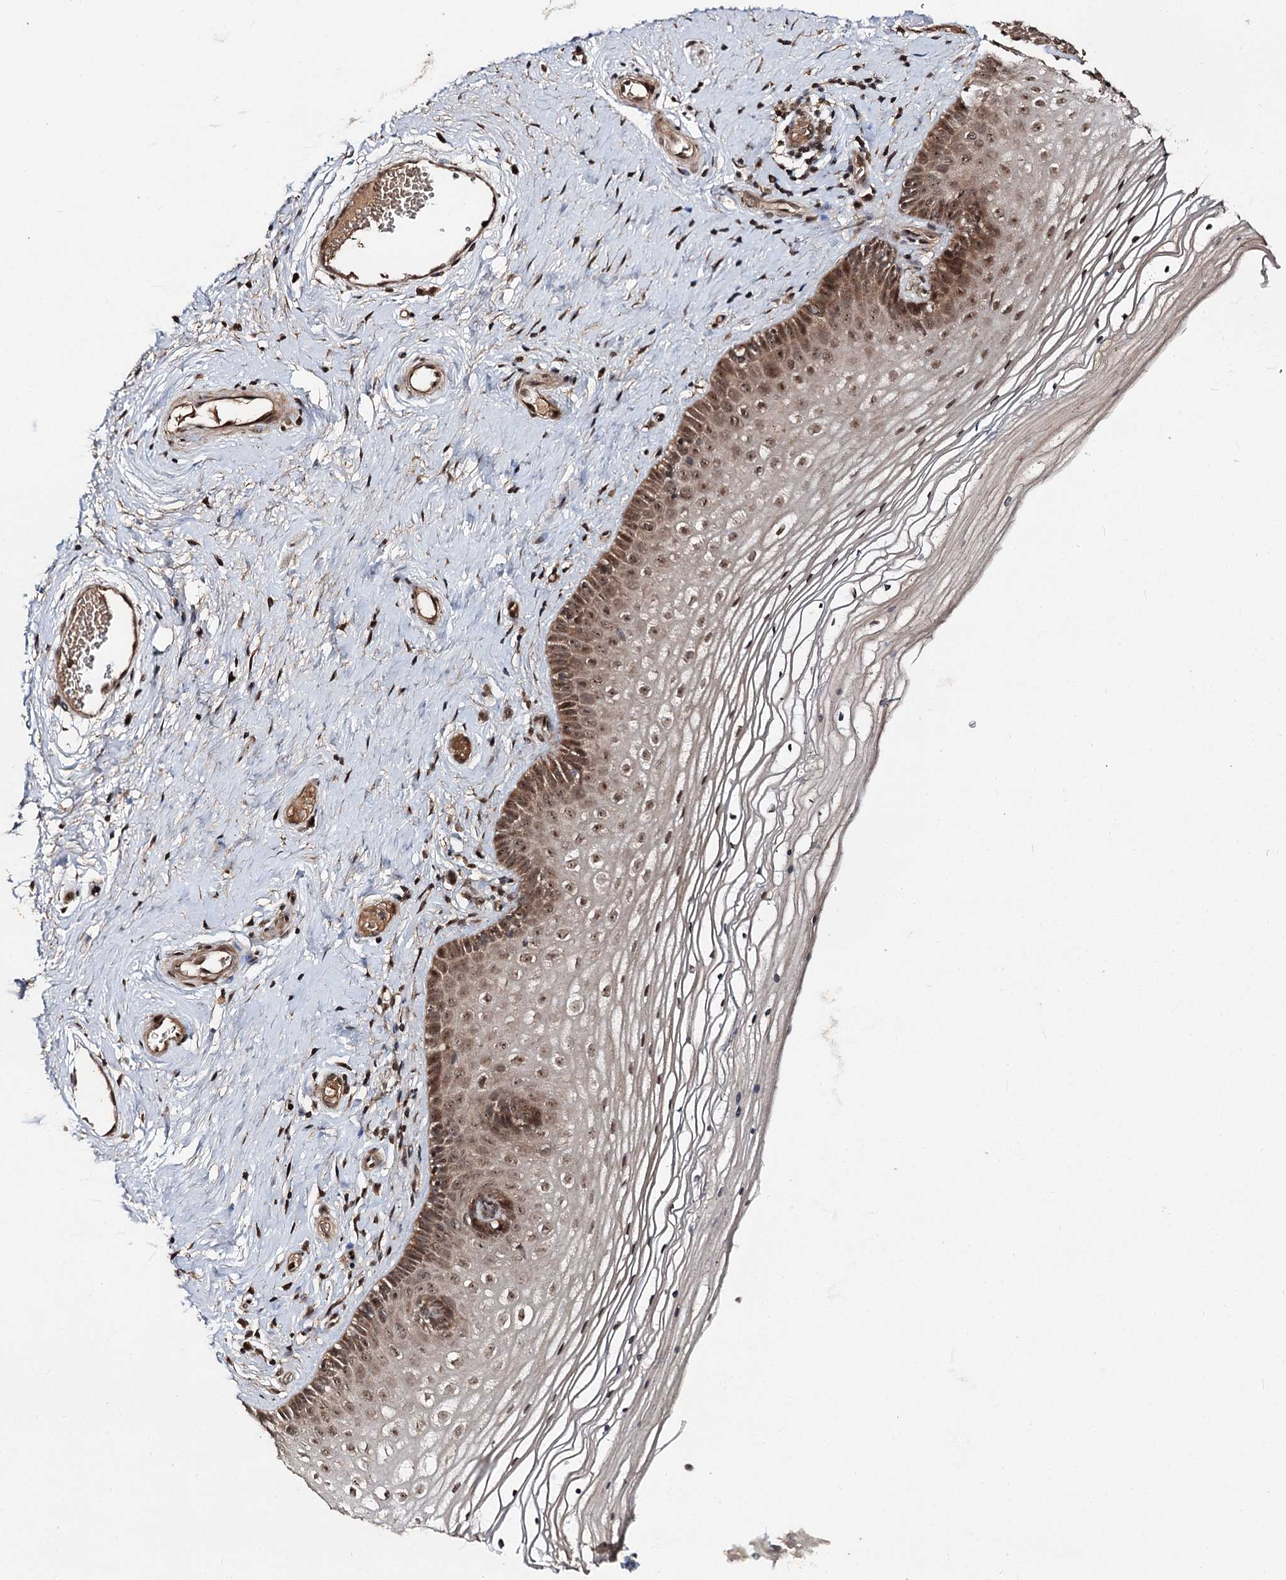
{"staining": {"intensity": "strong", "quantity": ">75%", "location": "cytoplasmic/membranous,nuclear"}, "tissue": "vagina", "cell_type": "Squamous epithelial cells", "image_type": "normal", "snomed": [{"axis": "morphology", "description": "Normal tissue, NOS"}, {"axis": "topography", "description": "Vagina"}], "caption": "Immunohistochemical staining of benign human vagina shows >75% levels of strong cytoplasmic/membranous,nuclear protein expression in about >75% of squamous epithelial cells. The staining was performed using DAB, with brown indicating positive protein expression. Nuclei are stained blue with hematoxylin.", "gene": "FAM53B", "patient": {"sex": "female", "age": 46}}